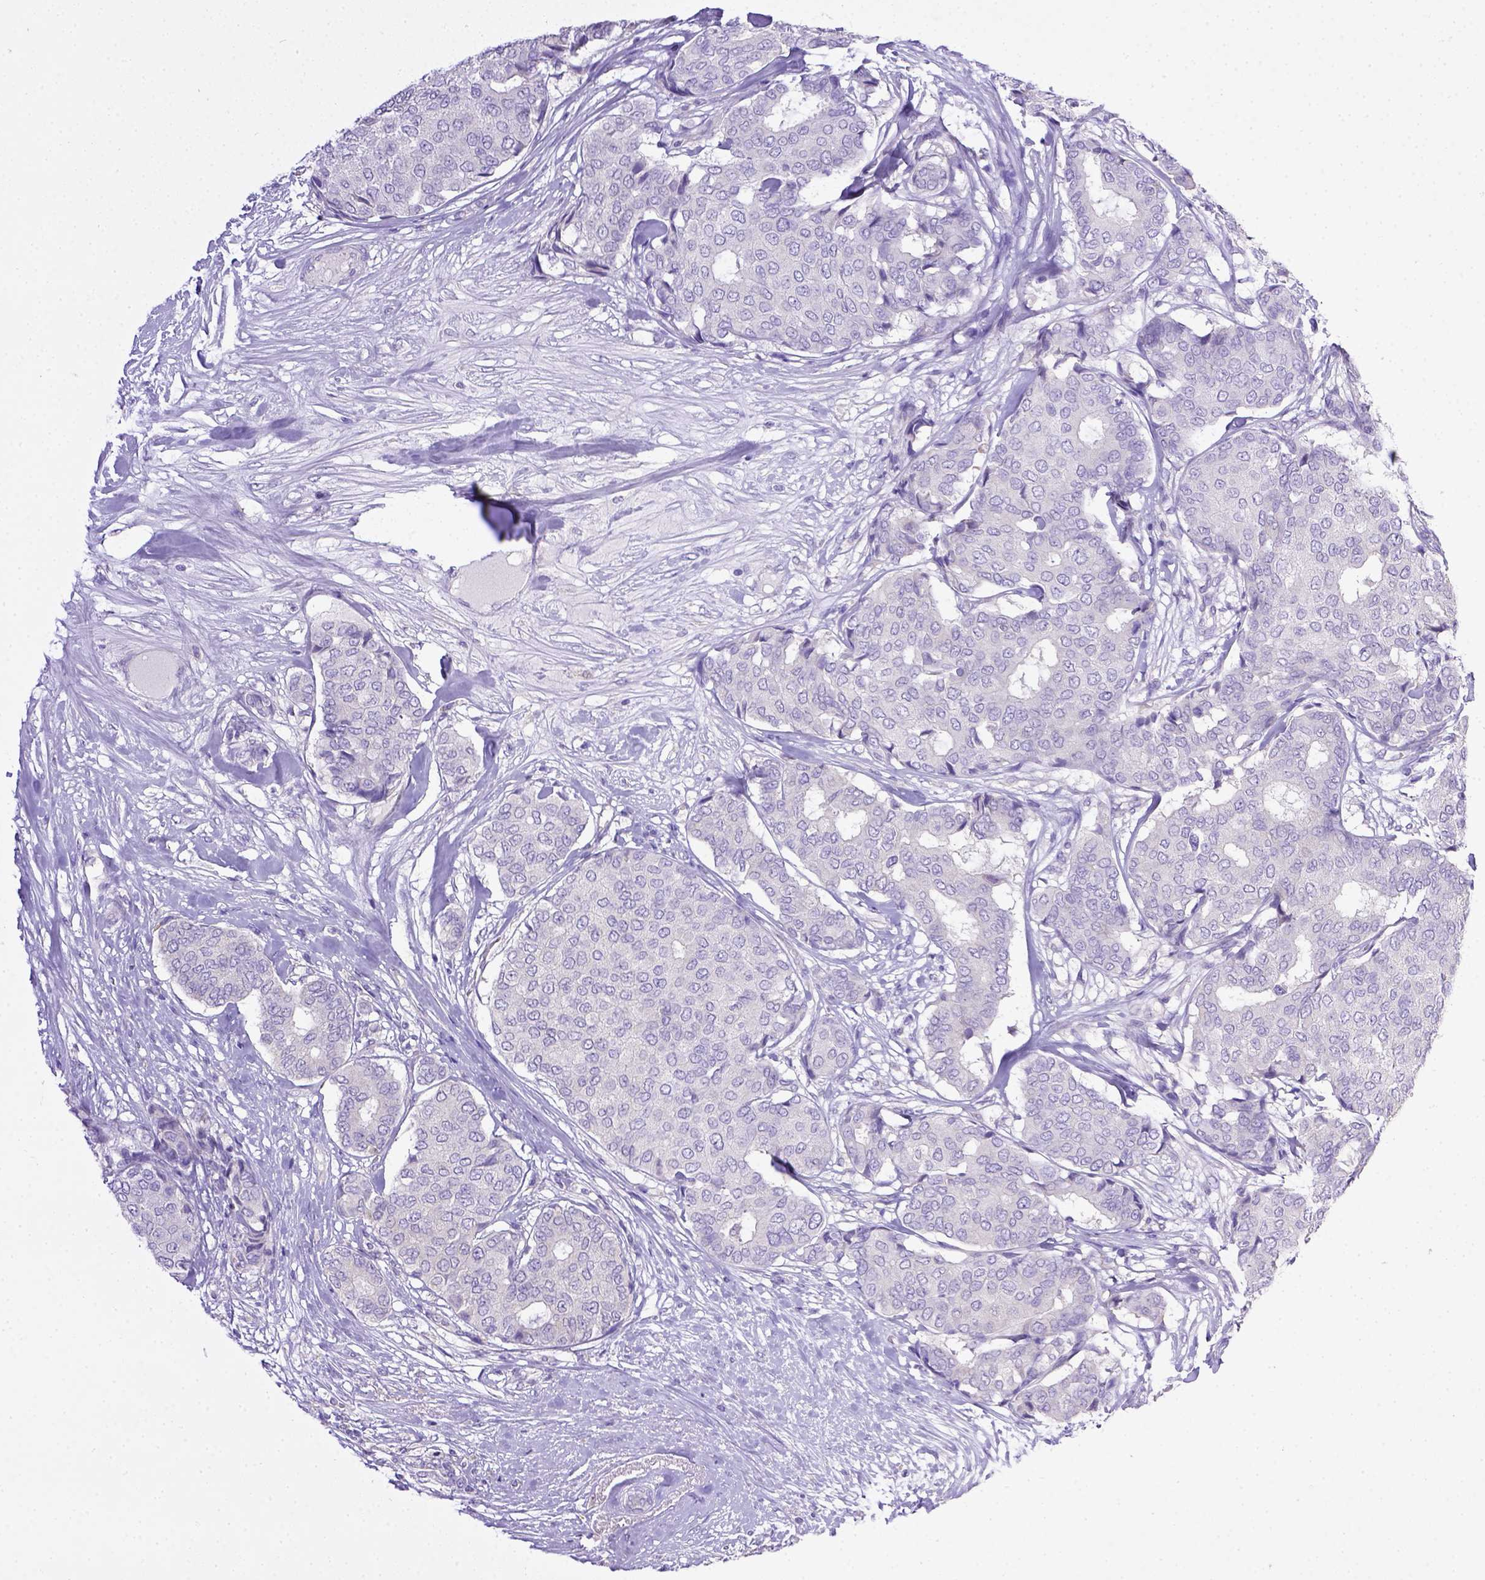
{"staining": {"intensity": "negative", "quantity": "none", "location": "none"}, "tissue": "breast cancer", "cell_type": "Tumor cells", "image_type": "cancer", "snomed": [{"axis": "morphology", "description": "Duct carcinoma"}, {"axis": "topography", "description": "Breast"}], "caption": "The histopathology image exhibits no staining of tumor cells in intraductal carcinoma (breast).", "gene": "CD40", "patient": {"sex": "female", "age": 75}}